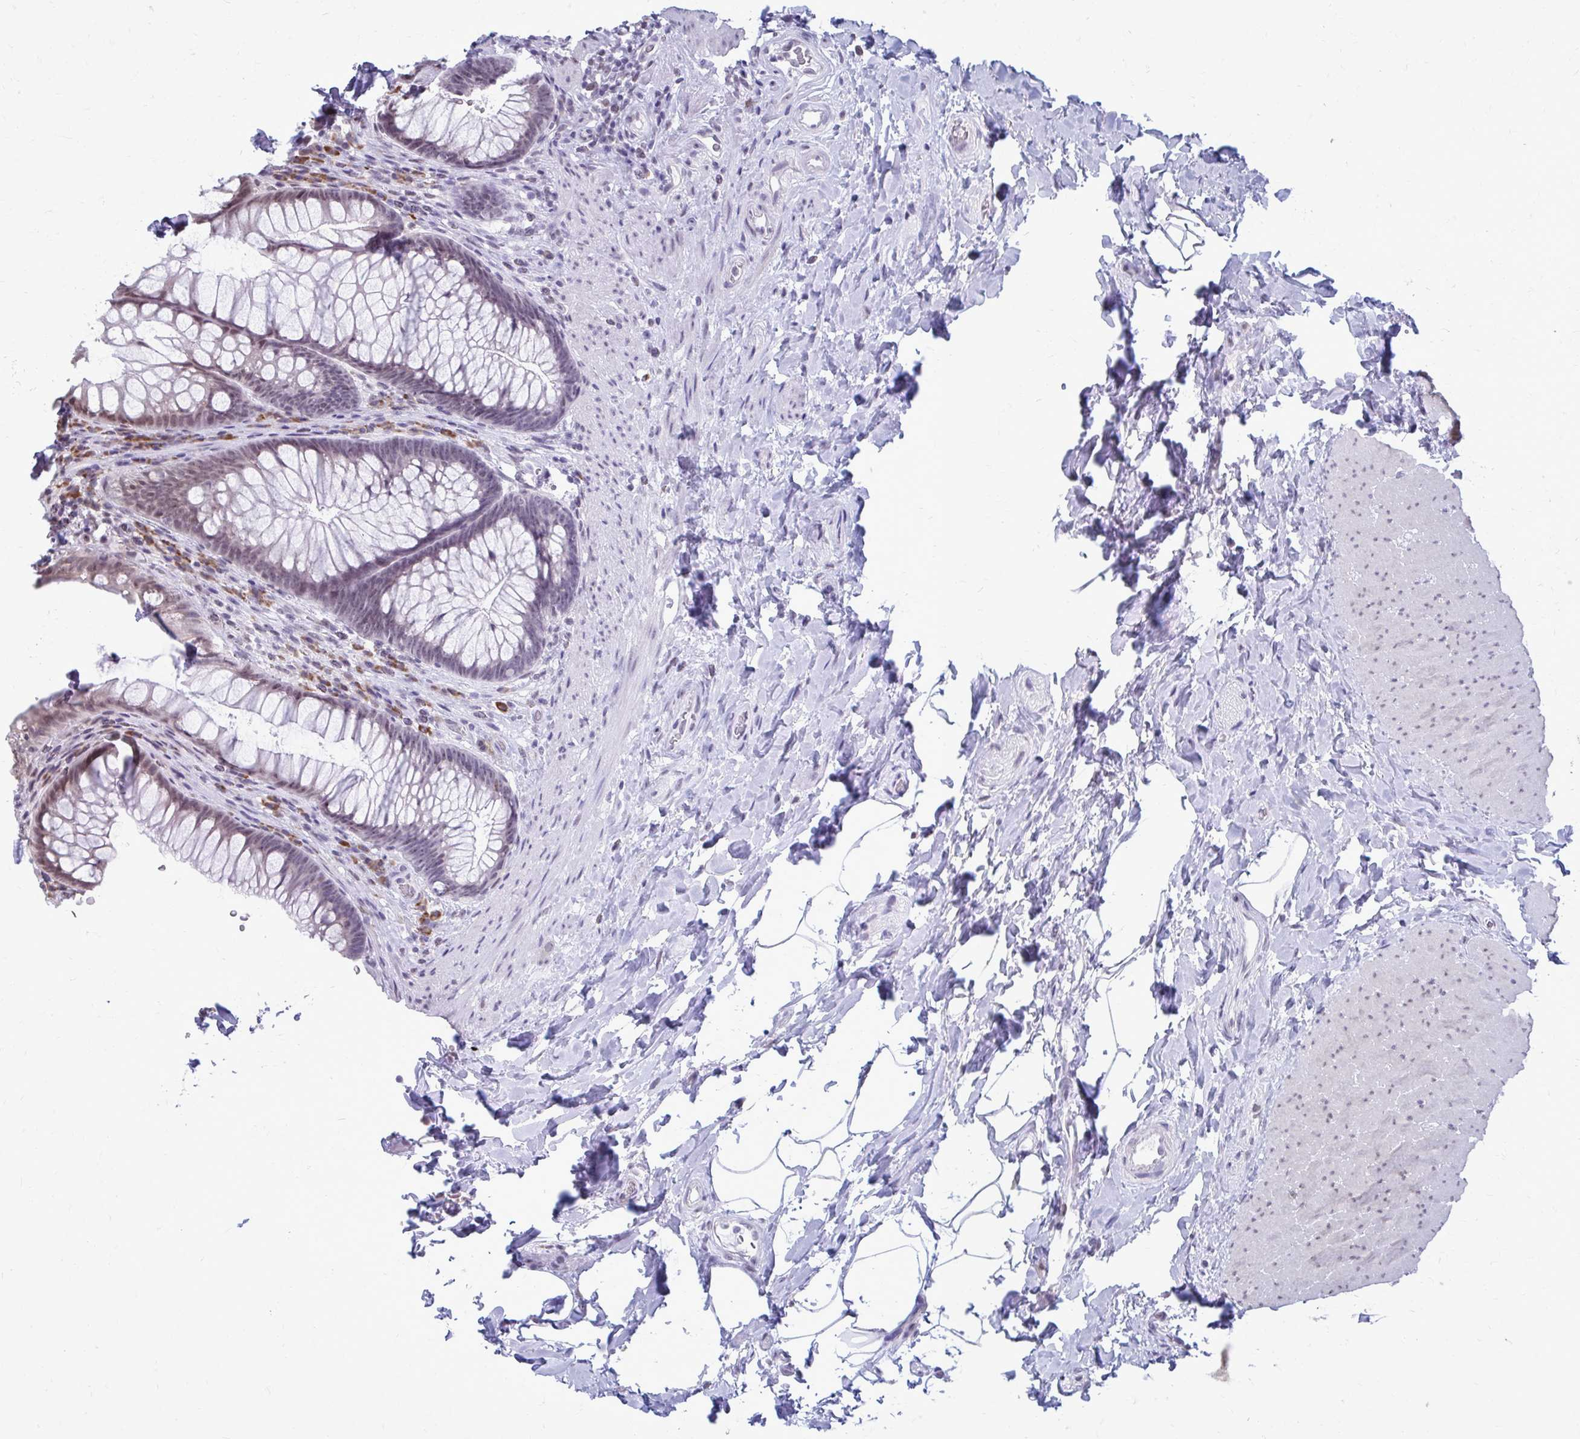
{"staining": {"intensity": "weak", "quantity": "<25%", "location": "nuclear"}, "tissue": "rectum", "cell_type": "Glandular cells", "image_type": "normal", "snomed": [{"axis": "morphology", "description": "Normal tissue, NOS"}, {"axis": "topography", "description": "Rectum"}], "caption": "Immunohistochemistry (IHC) micrograph of benign rectum: rectum stained with DAB displays no significant protein staining in glandular cells. (DAB (3,3'-diaminobenzidine) IHC, high magnification).", "gene": "PROSER1", "patient": {"sex": "male", "age": 53}}